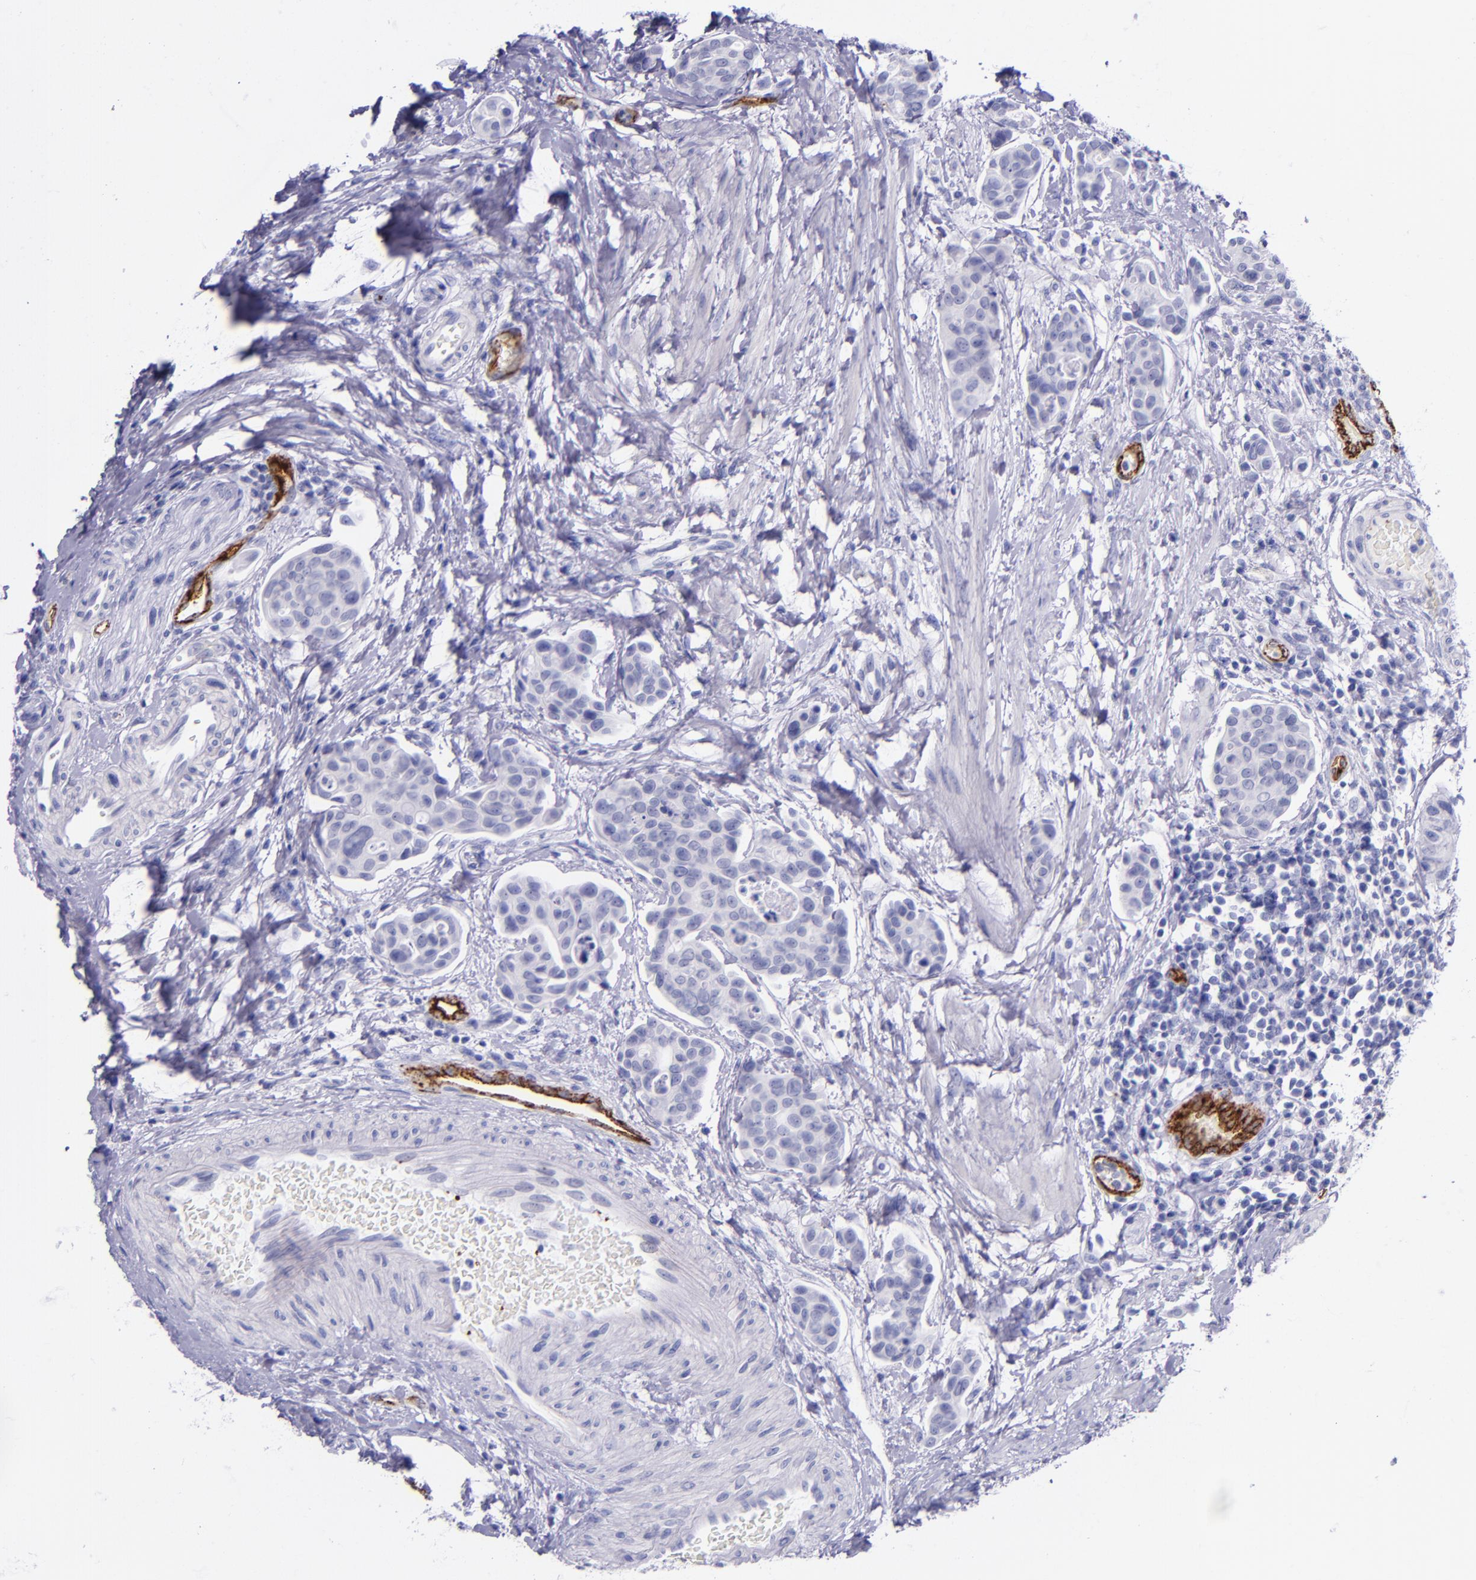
{"staining": {"intensity": "negative", "quantity": "none", "location": "none"}, "tissue": "urothelial cancer", "cell_type": "Tumor cells", "image_type": "cancer", "snomed": [{"axis": "morphology", "description": "Urothelial carcinoma, High grade"}, {"axis": "topography", "description": "Urinary bladder"}], "caption": "An image of human urothelial carcinoma (high-grade) is negative for staining in tumor cells.", "gene": "SELE", "patient": {"sex": "male", "age": 78}}